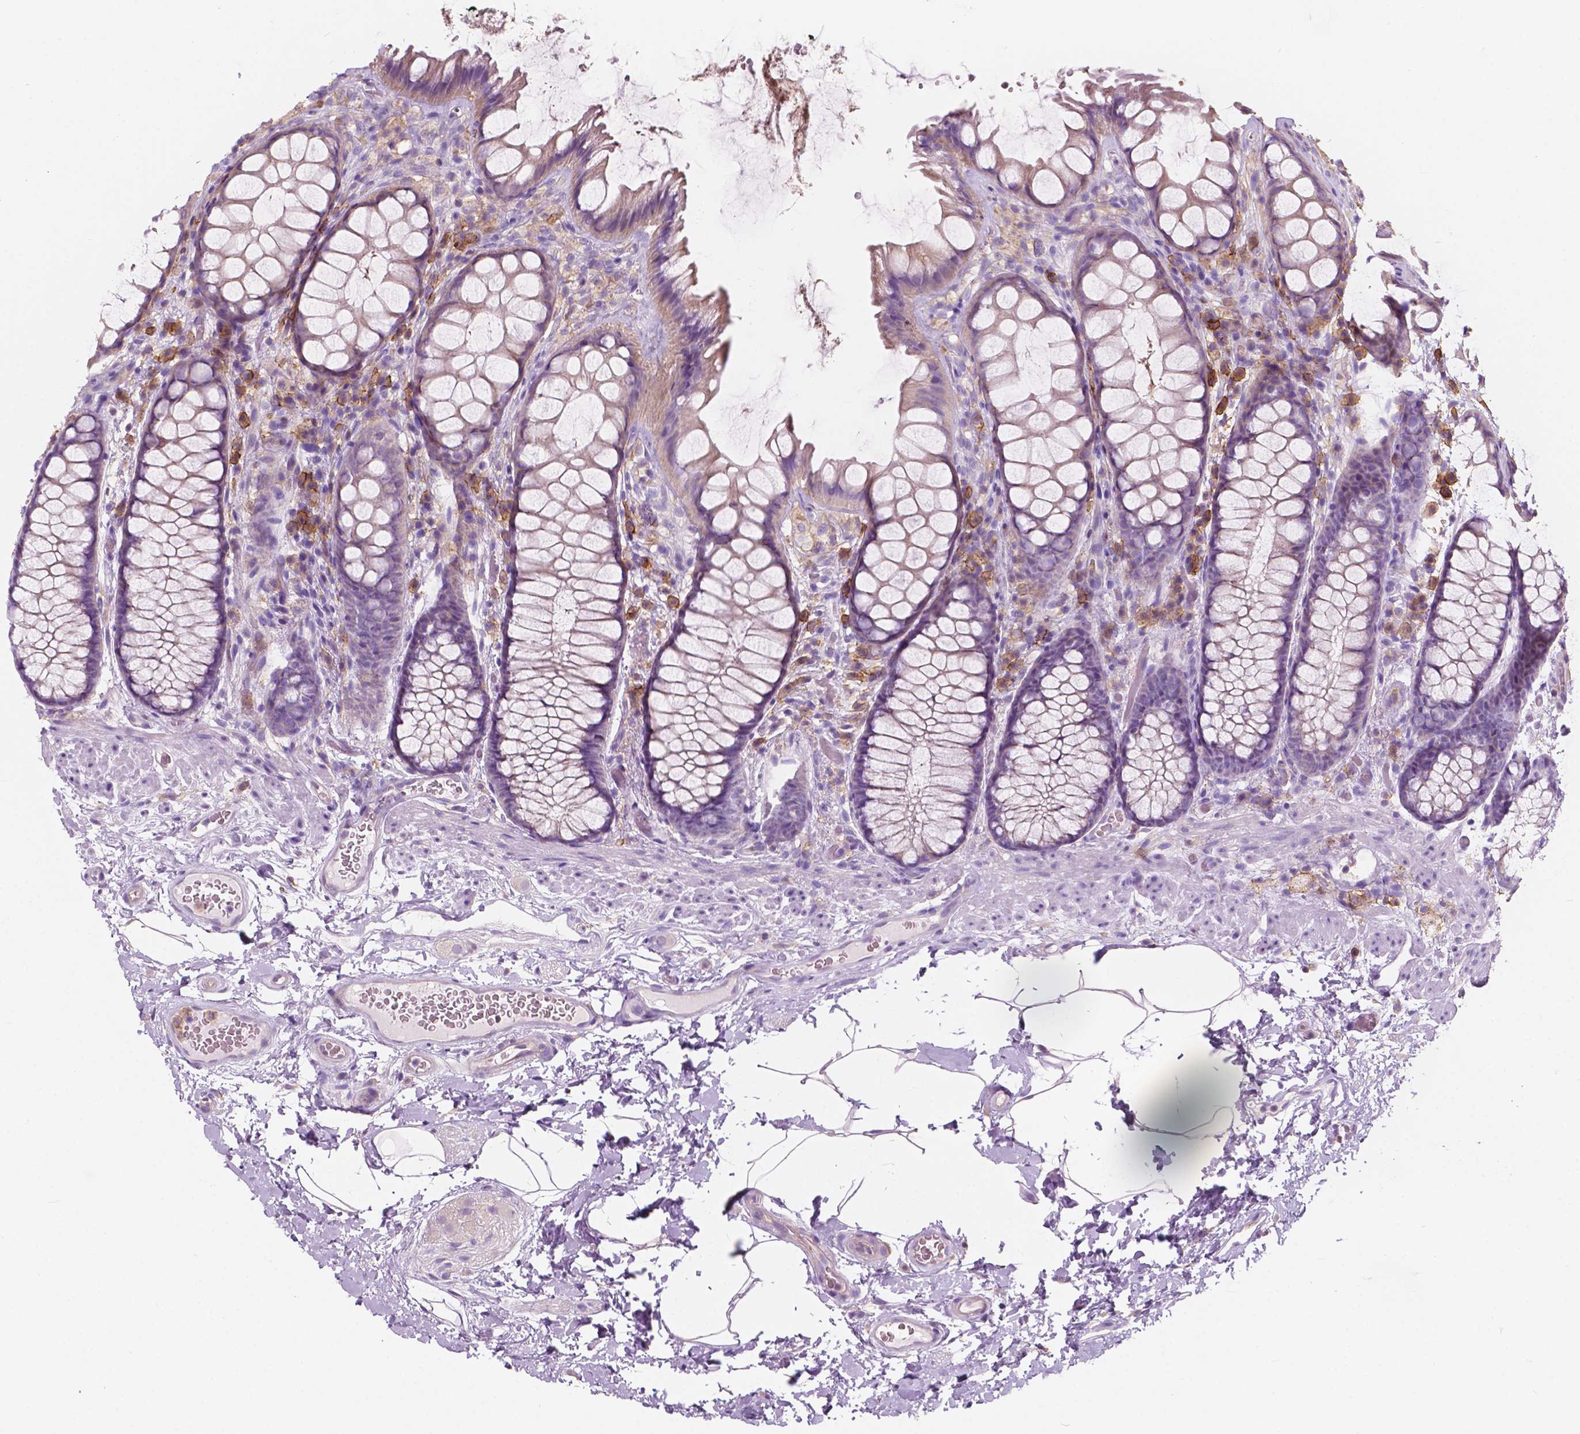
{"staining": {"intensity": "weak", "quantity": "<25%", "location": "cytoplasmic/membranous"}, "tissue": "rectum", "cell_type": "Glandular cells", "image_type": "normal", "snomed": [{"axis": "morphology", "description": "Normal tissue, NOS"}, {"axis": "topography", "description": "Rectum"}], "caption": "DAB immunohistochemical staining of benign human rectum demonstrates no significant positivity in glandular cells. The staining is performed using DAB brown chromogen with nuclei counter-stained in using hematoxylin.", "gene": "SEMA4A", "patient": {"sex": "female", "age": 62}}